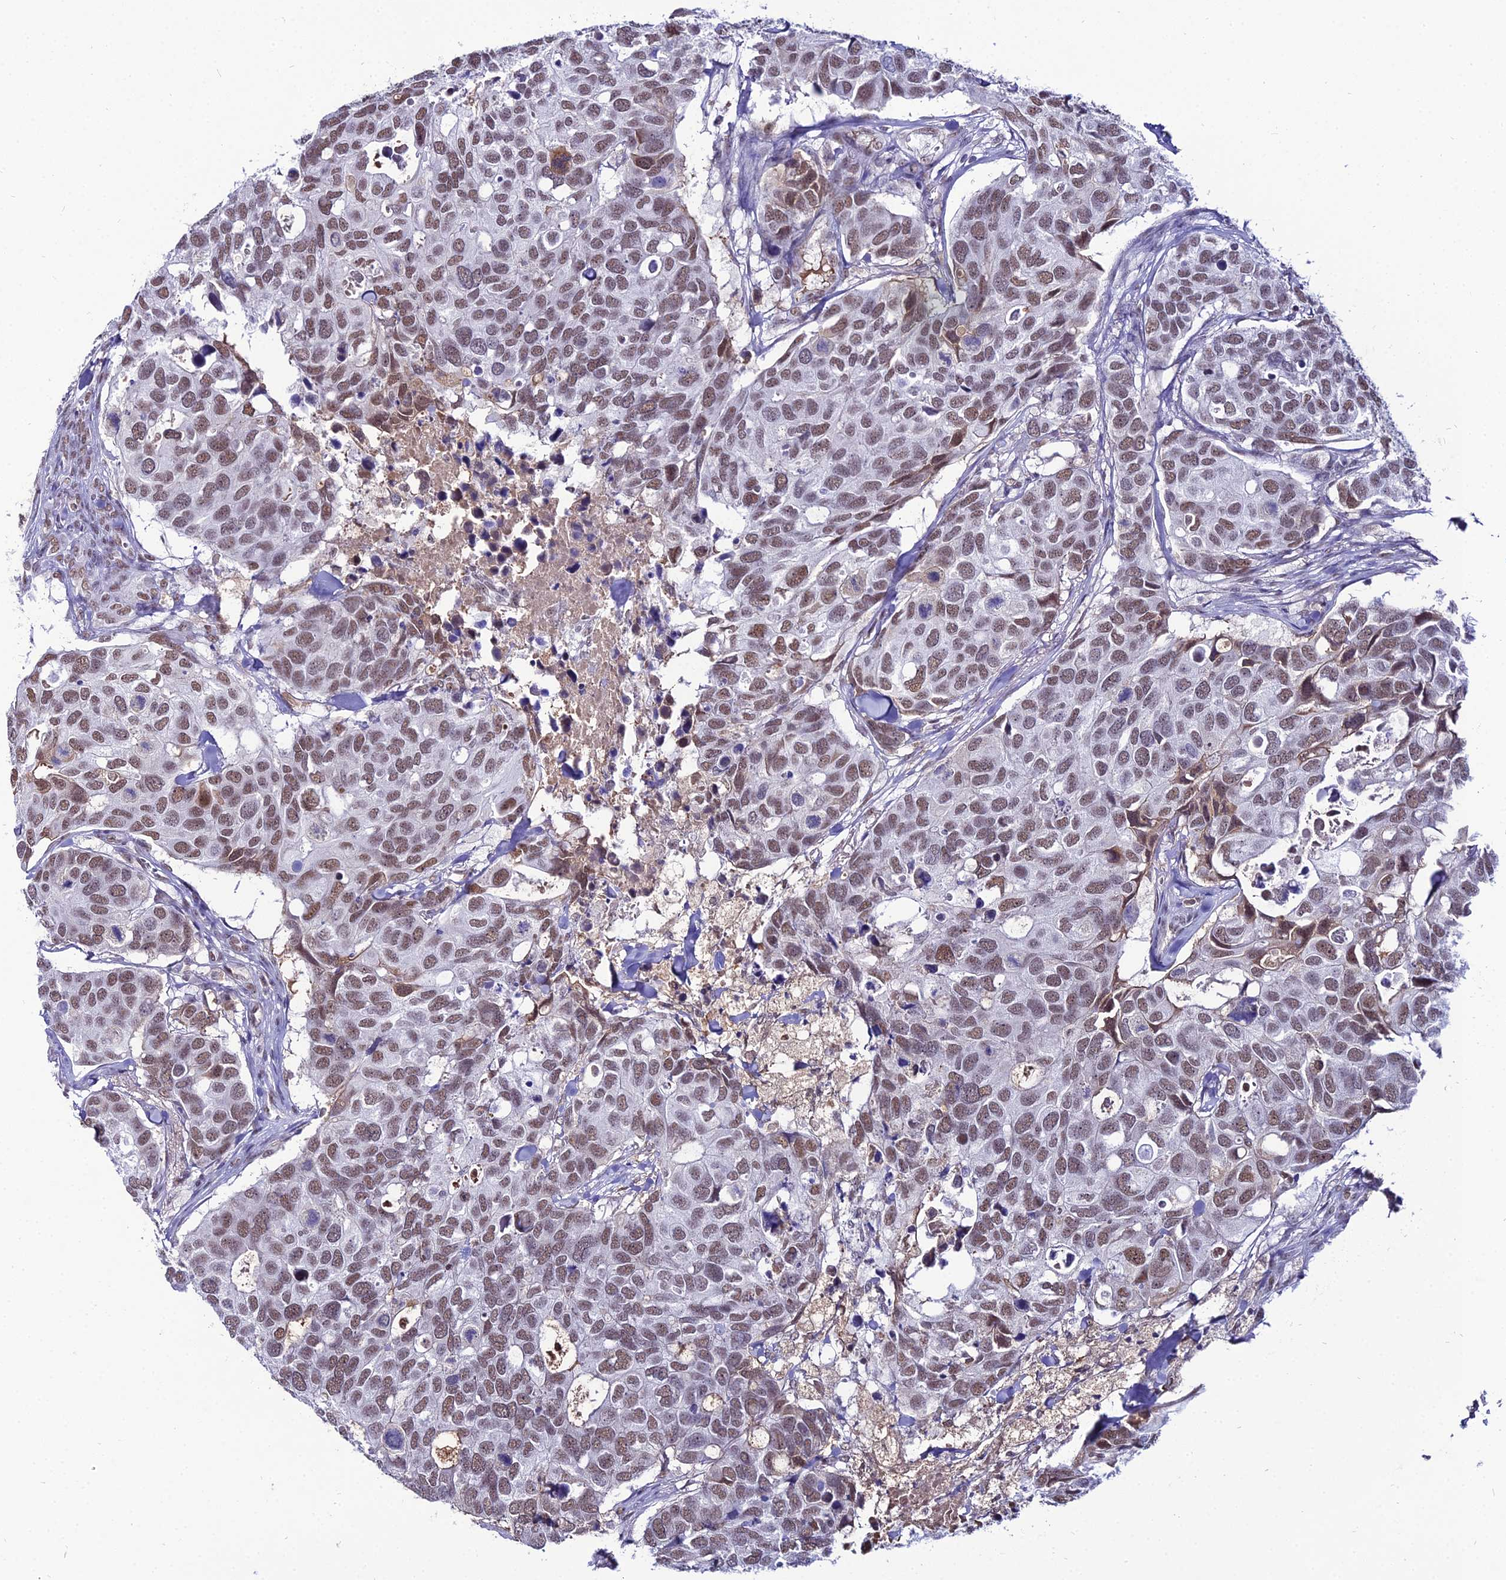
{"staining": {"intensity": "moderate", "quantity": ">75%", "location": "nuclear"}, "tissue": "breast cancer", "cell_type": "Tumor cells", "image_type": "cancer", "snomed": [{"axis": "morphology", "description": "Duct carcinoma"}, {"axis": "topography", "description": "Breast"}], "caption": "Protein expression analysis of human breast cancer reveals moderate nuclear positivity in about >75% of tumor cells.", "gene": "RBM12", "patient": {"sex": "female", "age": 83}}